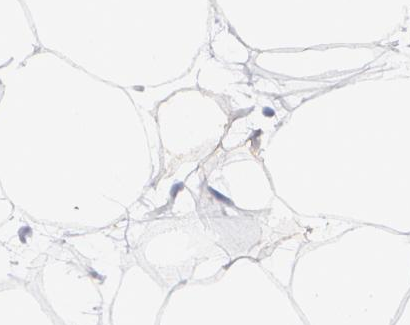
{"staining": {"intensity": "strong", "quantity": "25%-75%", "location": "cytoplasmic/membranous"}, "tissue": "adipose tissue", "cell_type": "Adipocytes", "image_type": "normal", "snomed": [{"axis": "morphology", "description": "Normal tissue, NOS"}, {"axis": "topography", "description": "Breast"}], "caption": "Normal adipose tissue shows strong cytoplasmic/membranous expression in approximately 25%-75% of adipocytes, visualized by immunohistochemistry. The protein is shown in brown color, while the nuclei are stained blue.", "gene": "ODC1", "patient": {"sex": "female", "age": 22}}